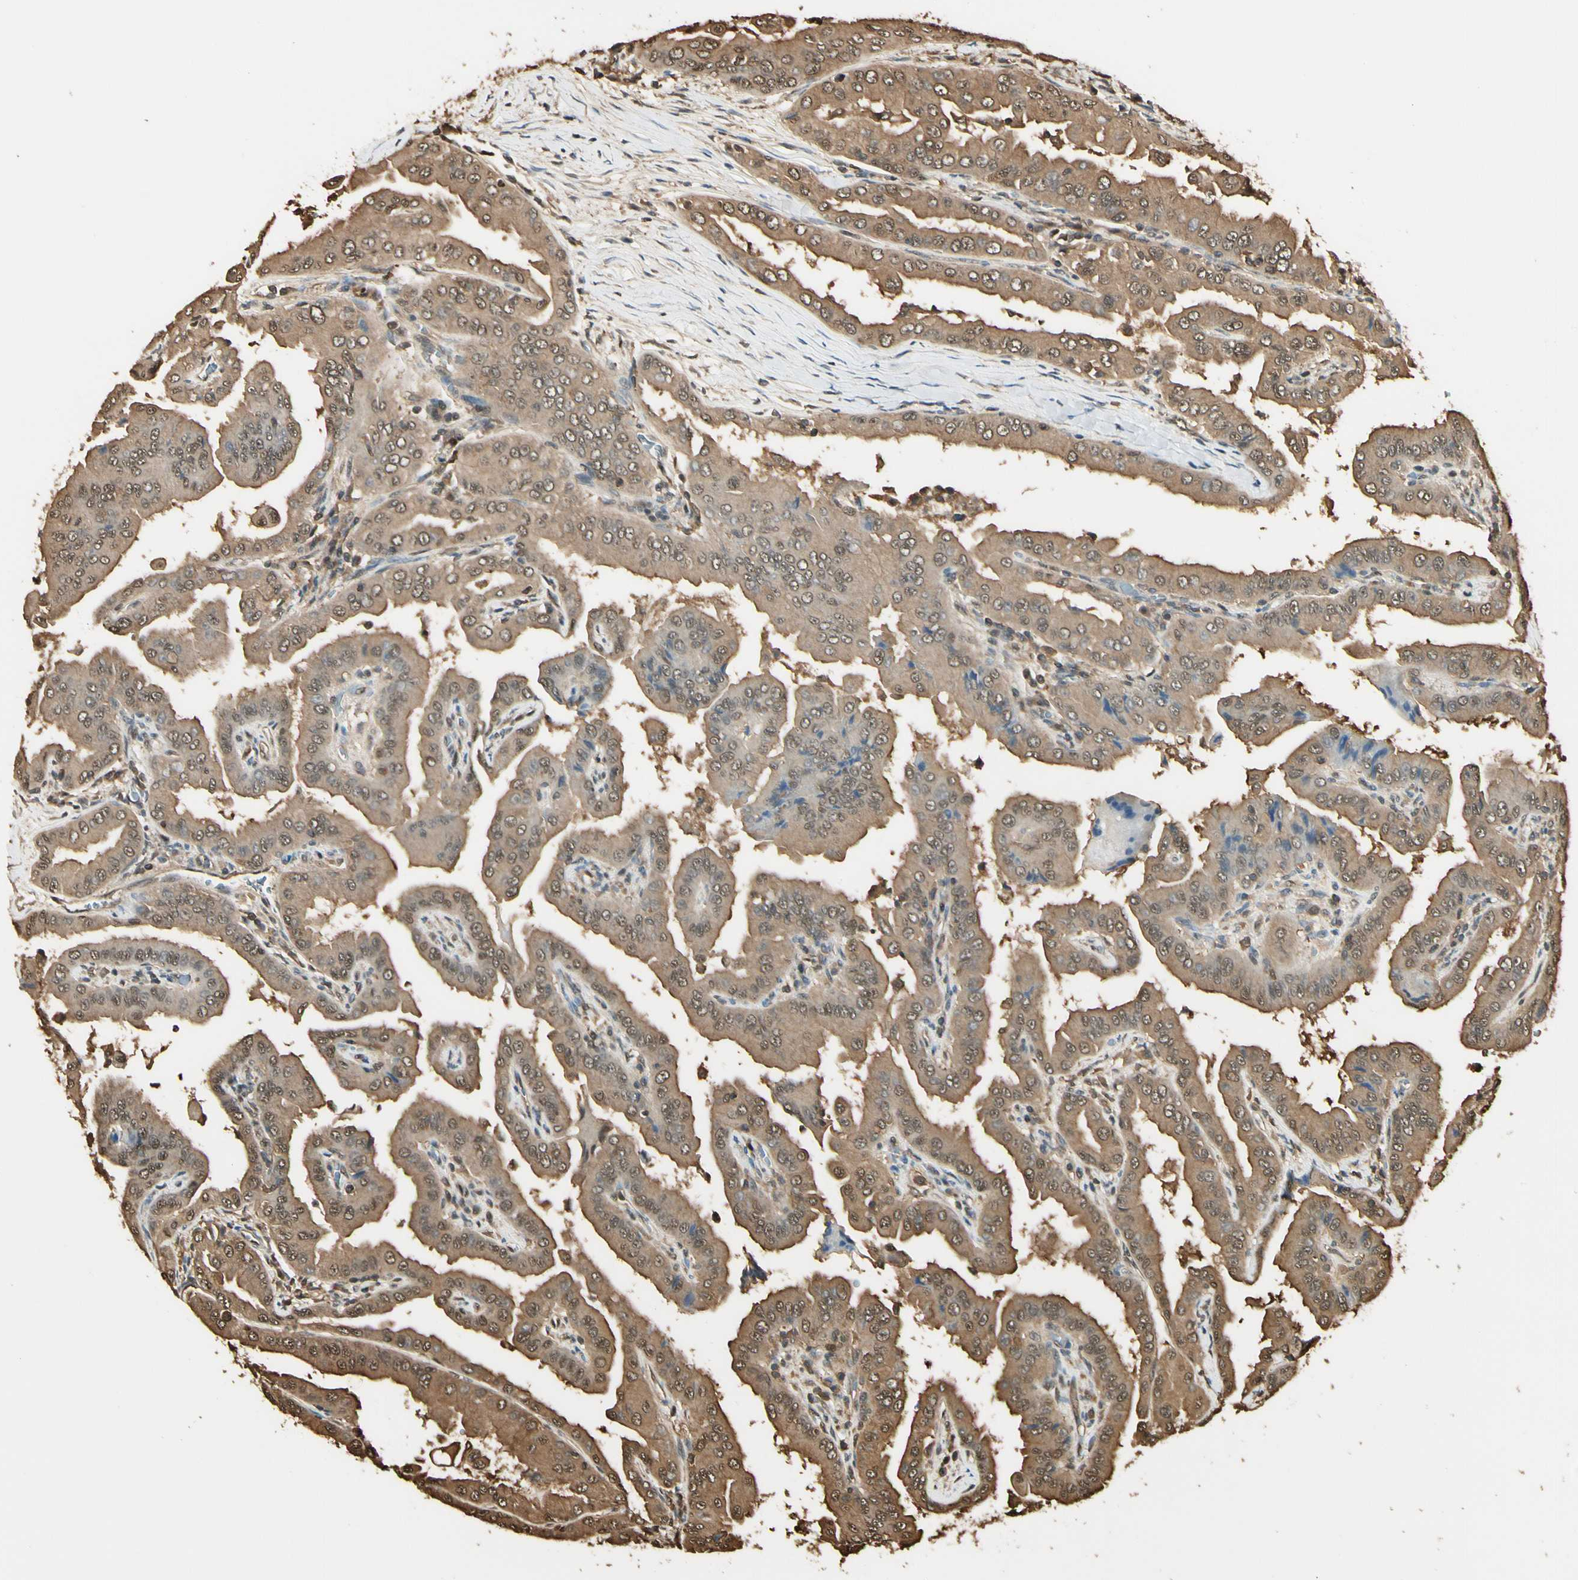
{"staining": {"intensity": "moderate", "quantity": ">75%", "location": "cytoplasmic/membranous,nuclear"}, "tissue": "thyroid cancer", "cell_type": "Tumor cells", "image_type": "cancer", "snomed": [{"axis": "morphology", "description": "Papillary adenocarcinoma, NOS"}, {"axis": "topography", "description": "Thyroid gland"}], "caption": "Protein staining displays moderate cytoplasmic/membranous and nuclear staining in approximately >75% of tumor cells in thyroid papillary adenocarcinoma. The staining was performed using DAB (3,3'-diaminobenzidine), with brown indicating positive protein expression. Nuclei are stained blue with hematoxylin.", "gene": "YWHAE", "patient": {"sex": "male", "age": 33}}